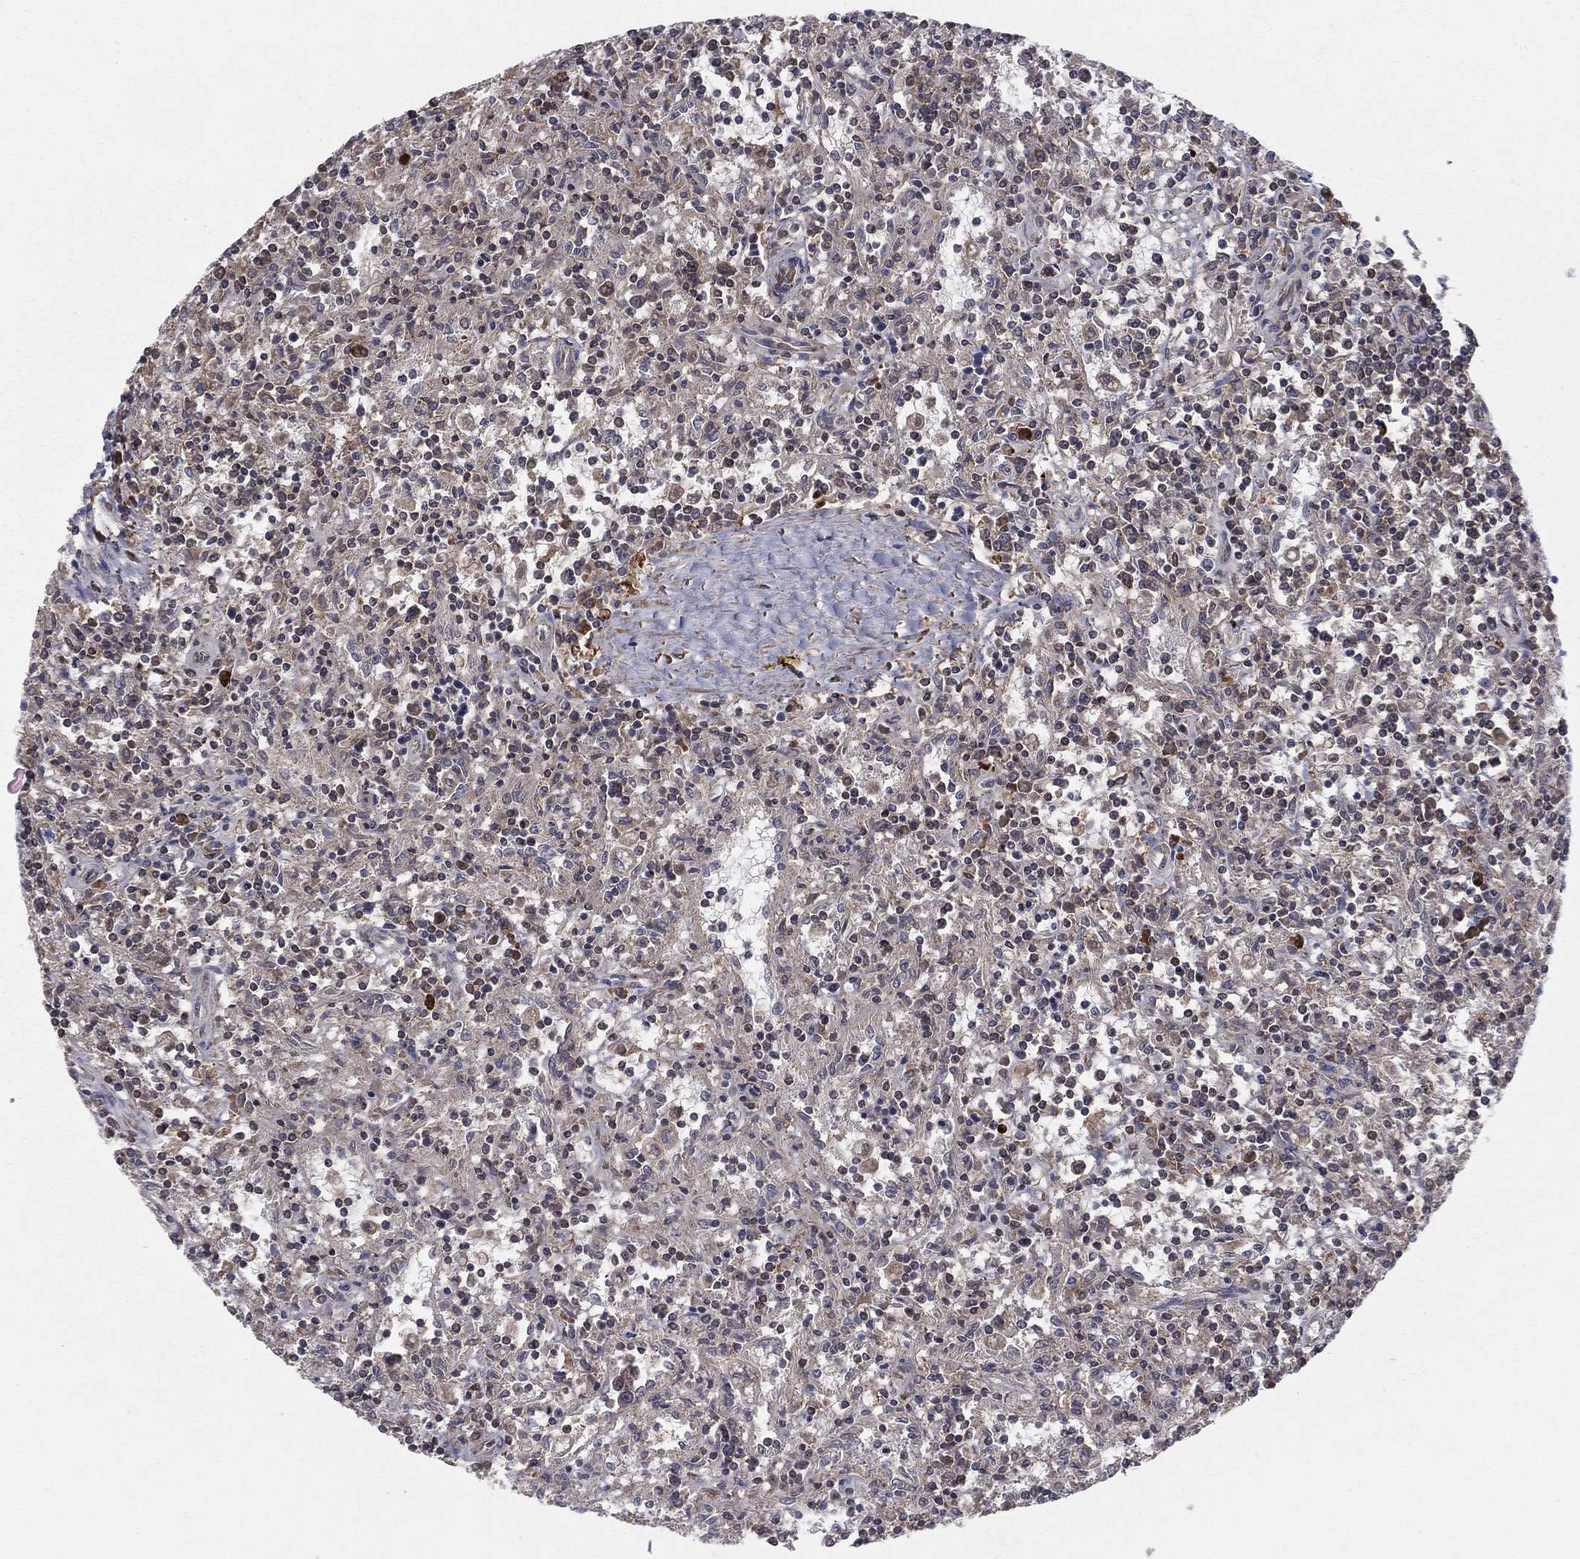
{"staining": {"intensity": "moderate", "quantity": "<25%", "location": "cytoplasmic/membranous"}, "tissue": "lymphoma", "cell_type": "Tumor cells", "image_type": "cancer", "snomed": [{"axis": "morphology", "description": "Malignant lymphoma, non-Hodgkin's type, Low grade"}, {"axis": "topography", "description": "Spleen"}], "caption": "The immunohistochemical stain highlights moderate cytoplasmic/membranous positivity in tumor cells of lymphoma tissue. (DAB IHC, brown staining for protein, blue staining for nuclei).", "gene": "MIX23", "patient": {"sex": "male", "age": 62}}